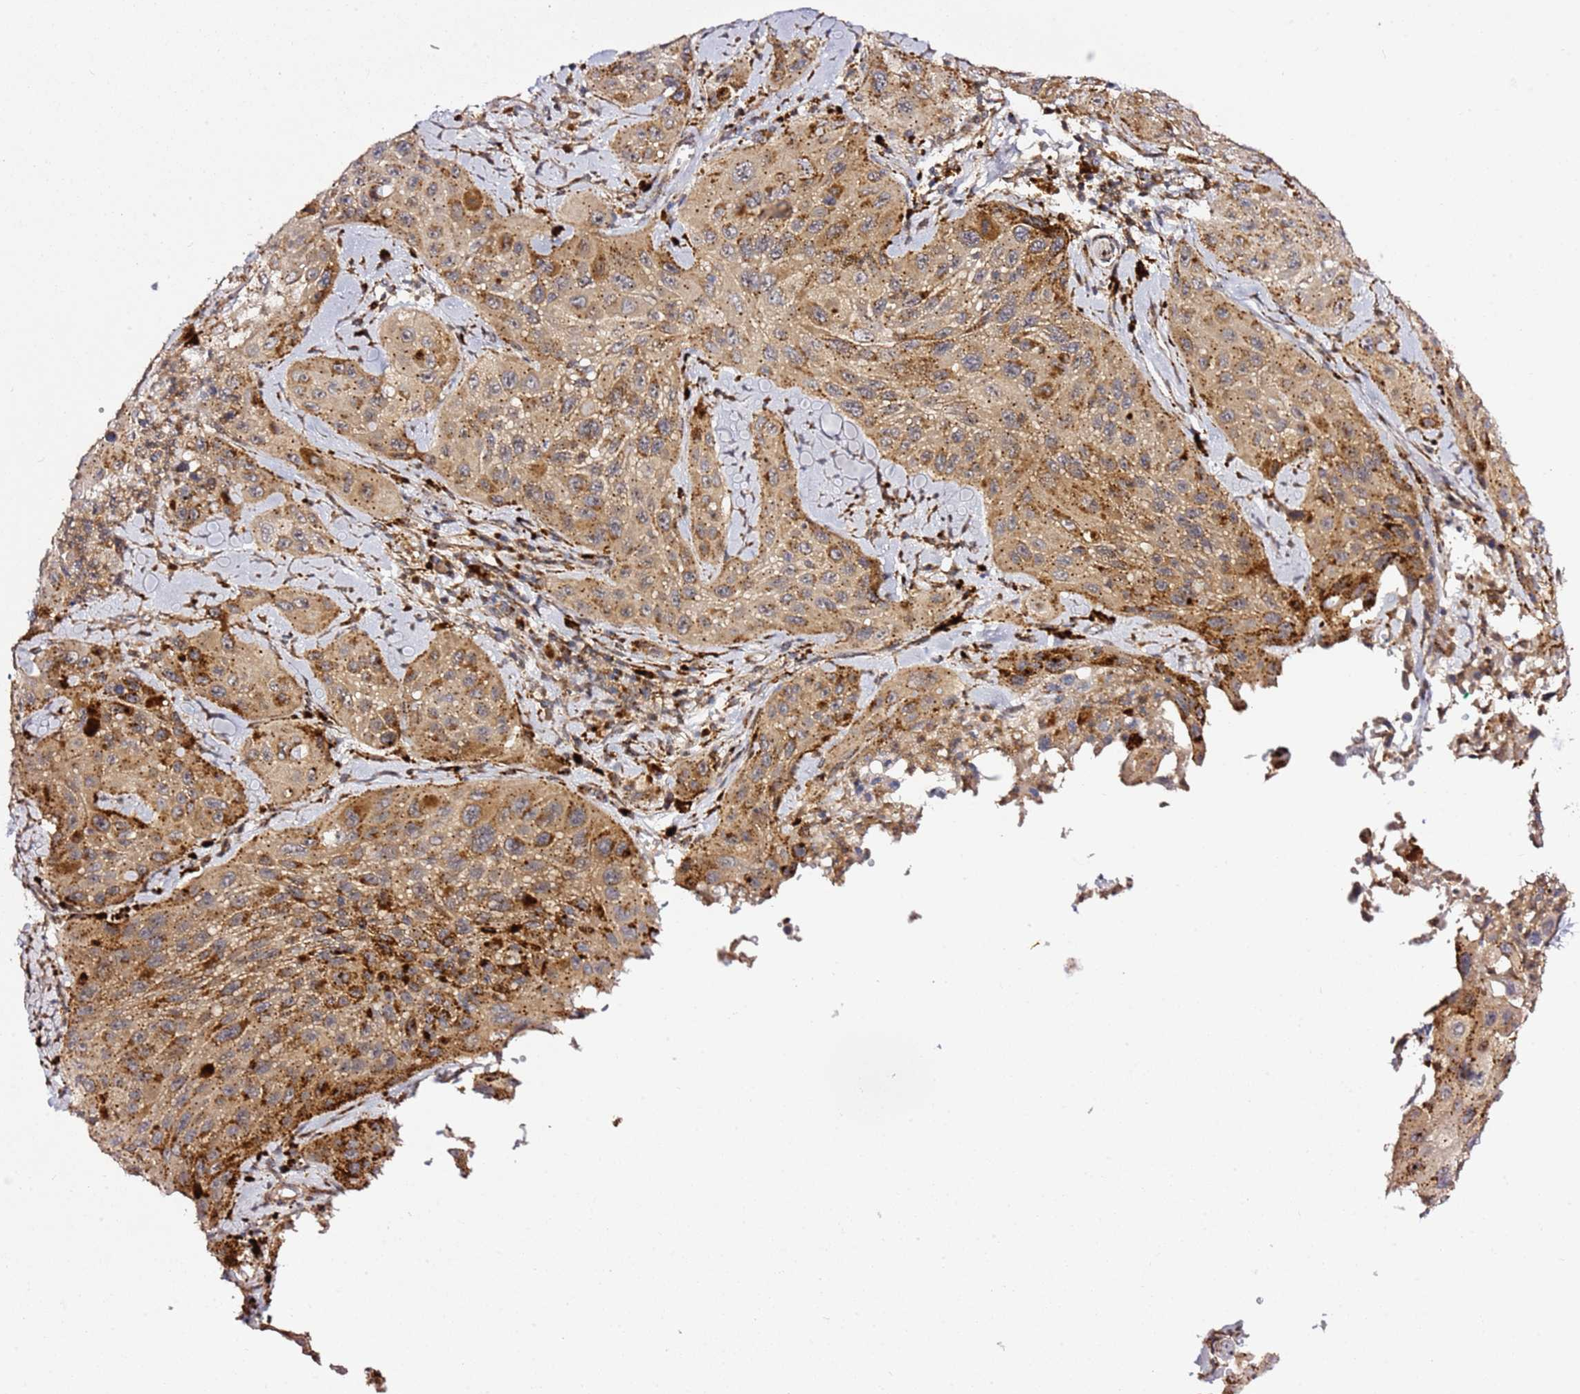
{"staining": {"intensity": "moderate", "quantity": ">75%", "location": "cytoplasmic/membranous"}, "tissue": "cervical cancer", "cell_type": "Tumor cells", "image_type": "cancer", "snomed": [{"axis": "morphology", "description": "Squamous cell carcinoma, NOS"}, {"axis": "topography", "description": "Cervix"}], "caption": "This photomicrograph reveals IHC staining of cervical cancer, with medium moderate cytoplasmic/membranous positivity in approximately >75% of tumor cells.", "gene": "PVRIG", "patient": {"sex": "female", "age": 42}}